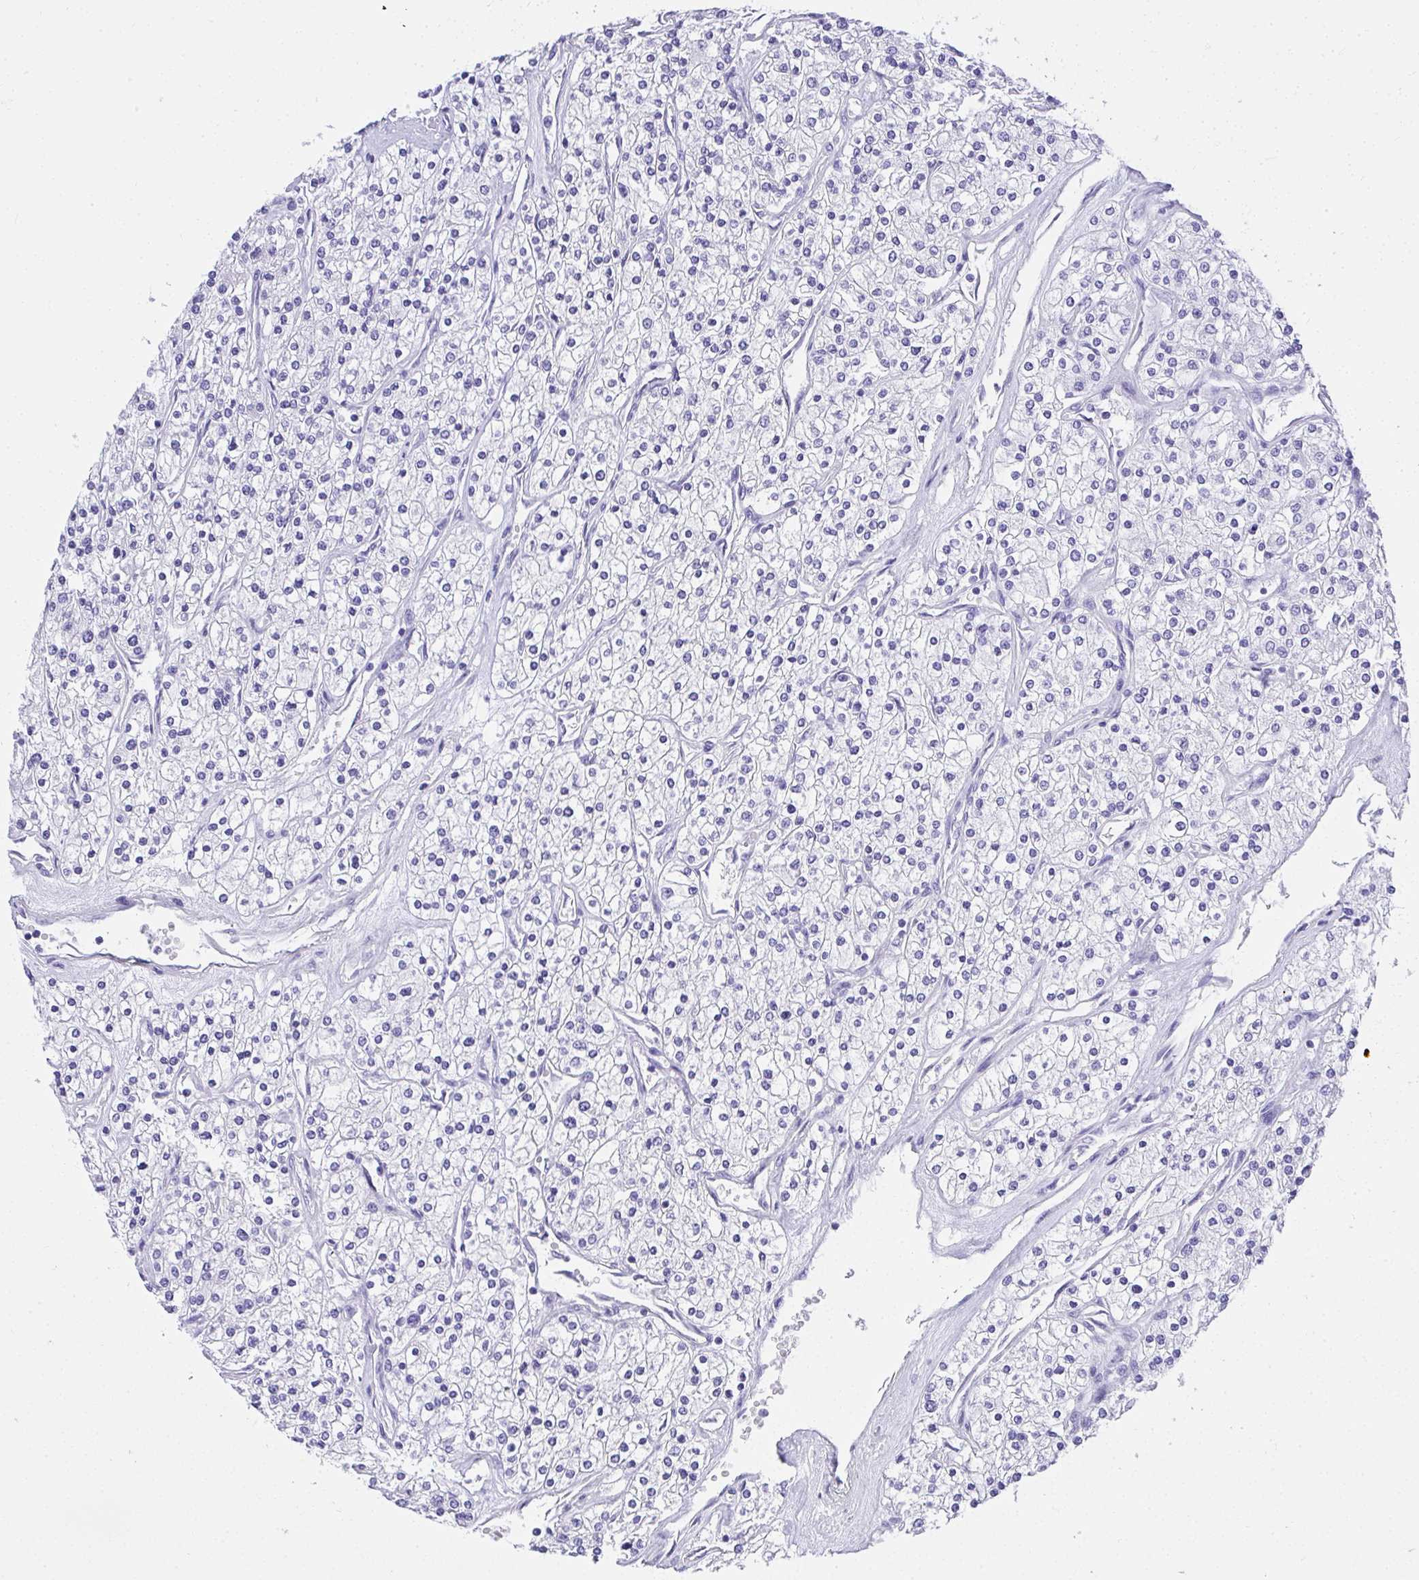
{"staining": {"intensity": "negative", "quantity": "none", "location": "none"}, "tissue": "renal cancer", "cell_type": "Tumor cells", "image_type": "cancer", "snomed": [{"axis": "morphology", "description": "Adenocarcinoma, NOS"}, {"axis": "topography", "description": "Kidney"}], "caption": "A high-resolution image shows immunohistochemistry staining of renal cancer, which reveals no significant expression in tumor cells. Brightfield microscopy of immunohistochemistry (IHC) stained with DAB (3,3'-diaminobenzidine) (brown) and hematoxylin (blue), captured at high magnification.", "gene": "AVIL", "patient": {"sex": "male", "age": 80}}